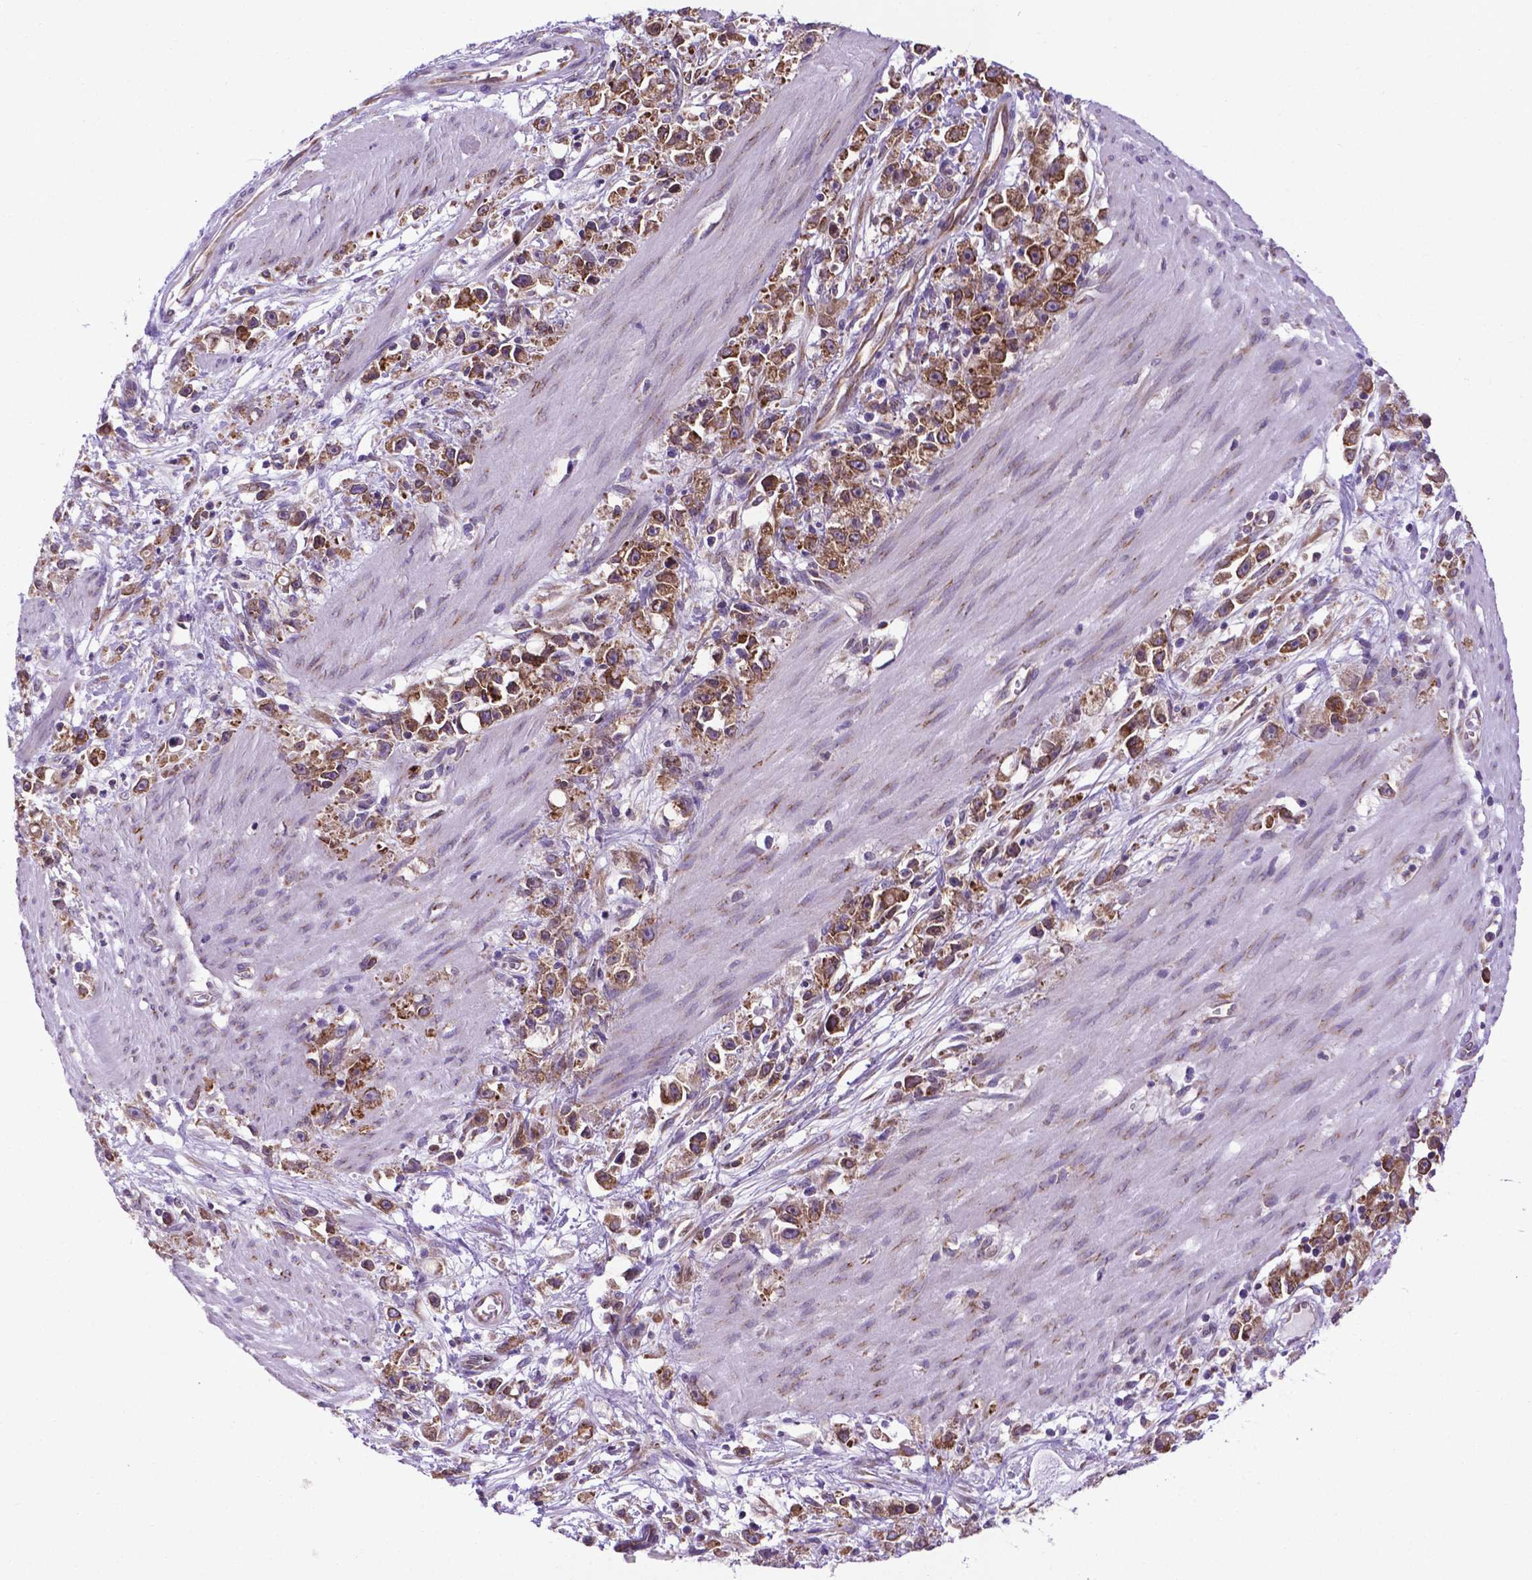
{"staining": {"intensity": "moderate", "quantity": ">75%", "location": "cytoplasmic/membranous"}, "tissue": "stomach cancer", "cell_type": "Tumor cells", "image_type": "cancer", "snomed": [{"axis": "morphology", "description": "Adenocarcinoma, NOS"}, {"axis": "topography", "description": "Stomach"}], "caption": "Protein expression analysis of stomach cancer (adenocarcinoma) shows moderate cytoplasmic/membranous expression in approximately >75% of tumor cells. (DAB IHC with brightfield microscopy, high magnification).", "gene": "WDR83OS", "patient": {"sex": "female", "age": 59}}